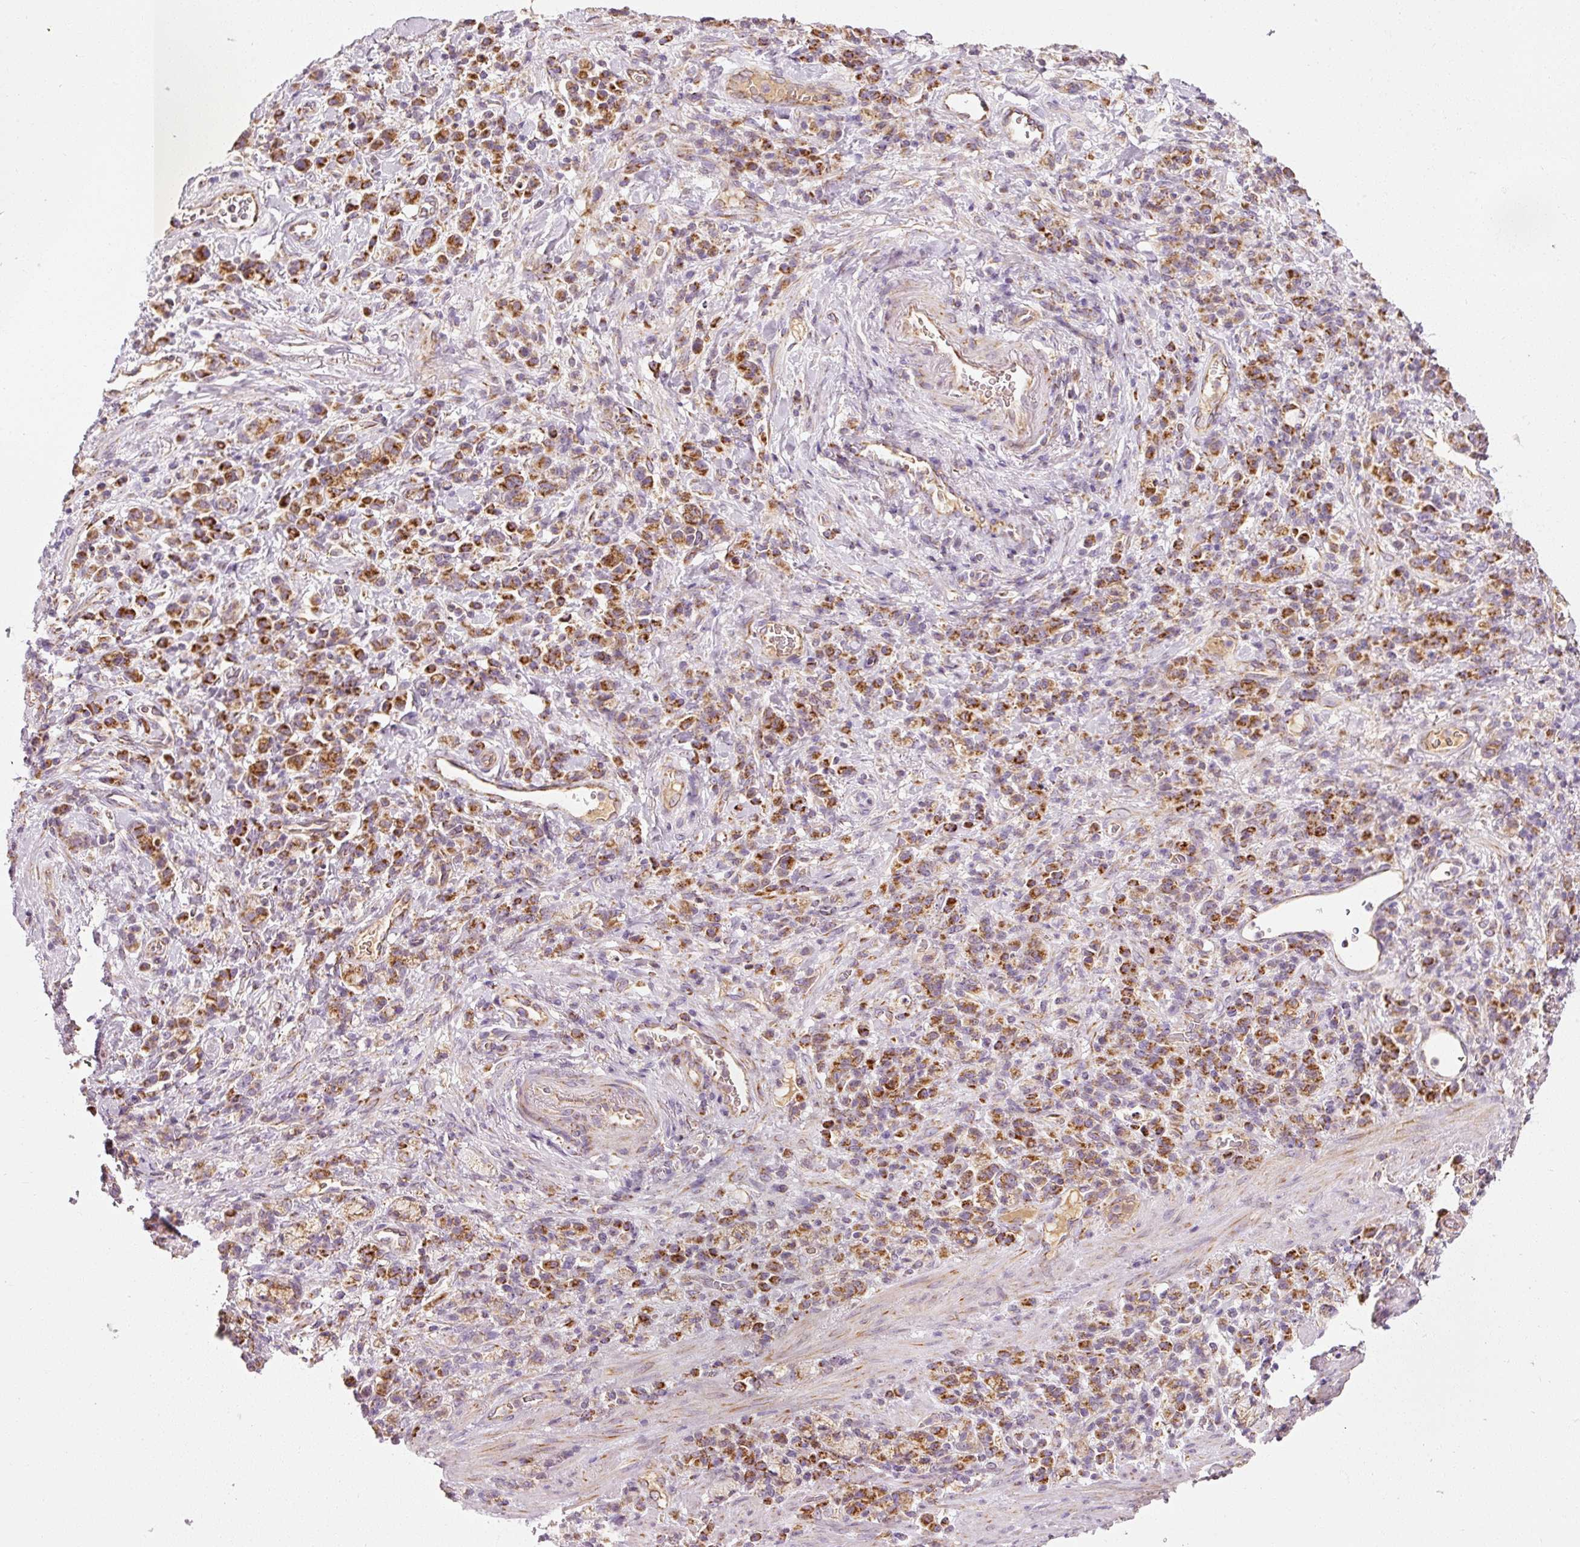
{"staining": {"intensity": "moderate", "quantity": ">75%", "location": "cytoplasmic/membranous"}, "tissue": "stomach cancer", "cell_type": "Tumor cells", "image_type": "cancer", "snomed": [{"axis": "morphology", "description": "Adenocarcinoma, NOS"}, {"axis": "topography", "description": "Stomach"}], "caption": "Adenocarcinoma (stomach) tissue reveals moderate cytoplasmic/membranous expression in about >75% of tumor cells", "gene": "NDUFB4", "patient": {"sex": "male", "age": 77}}